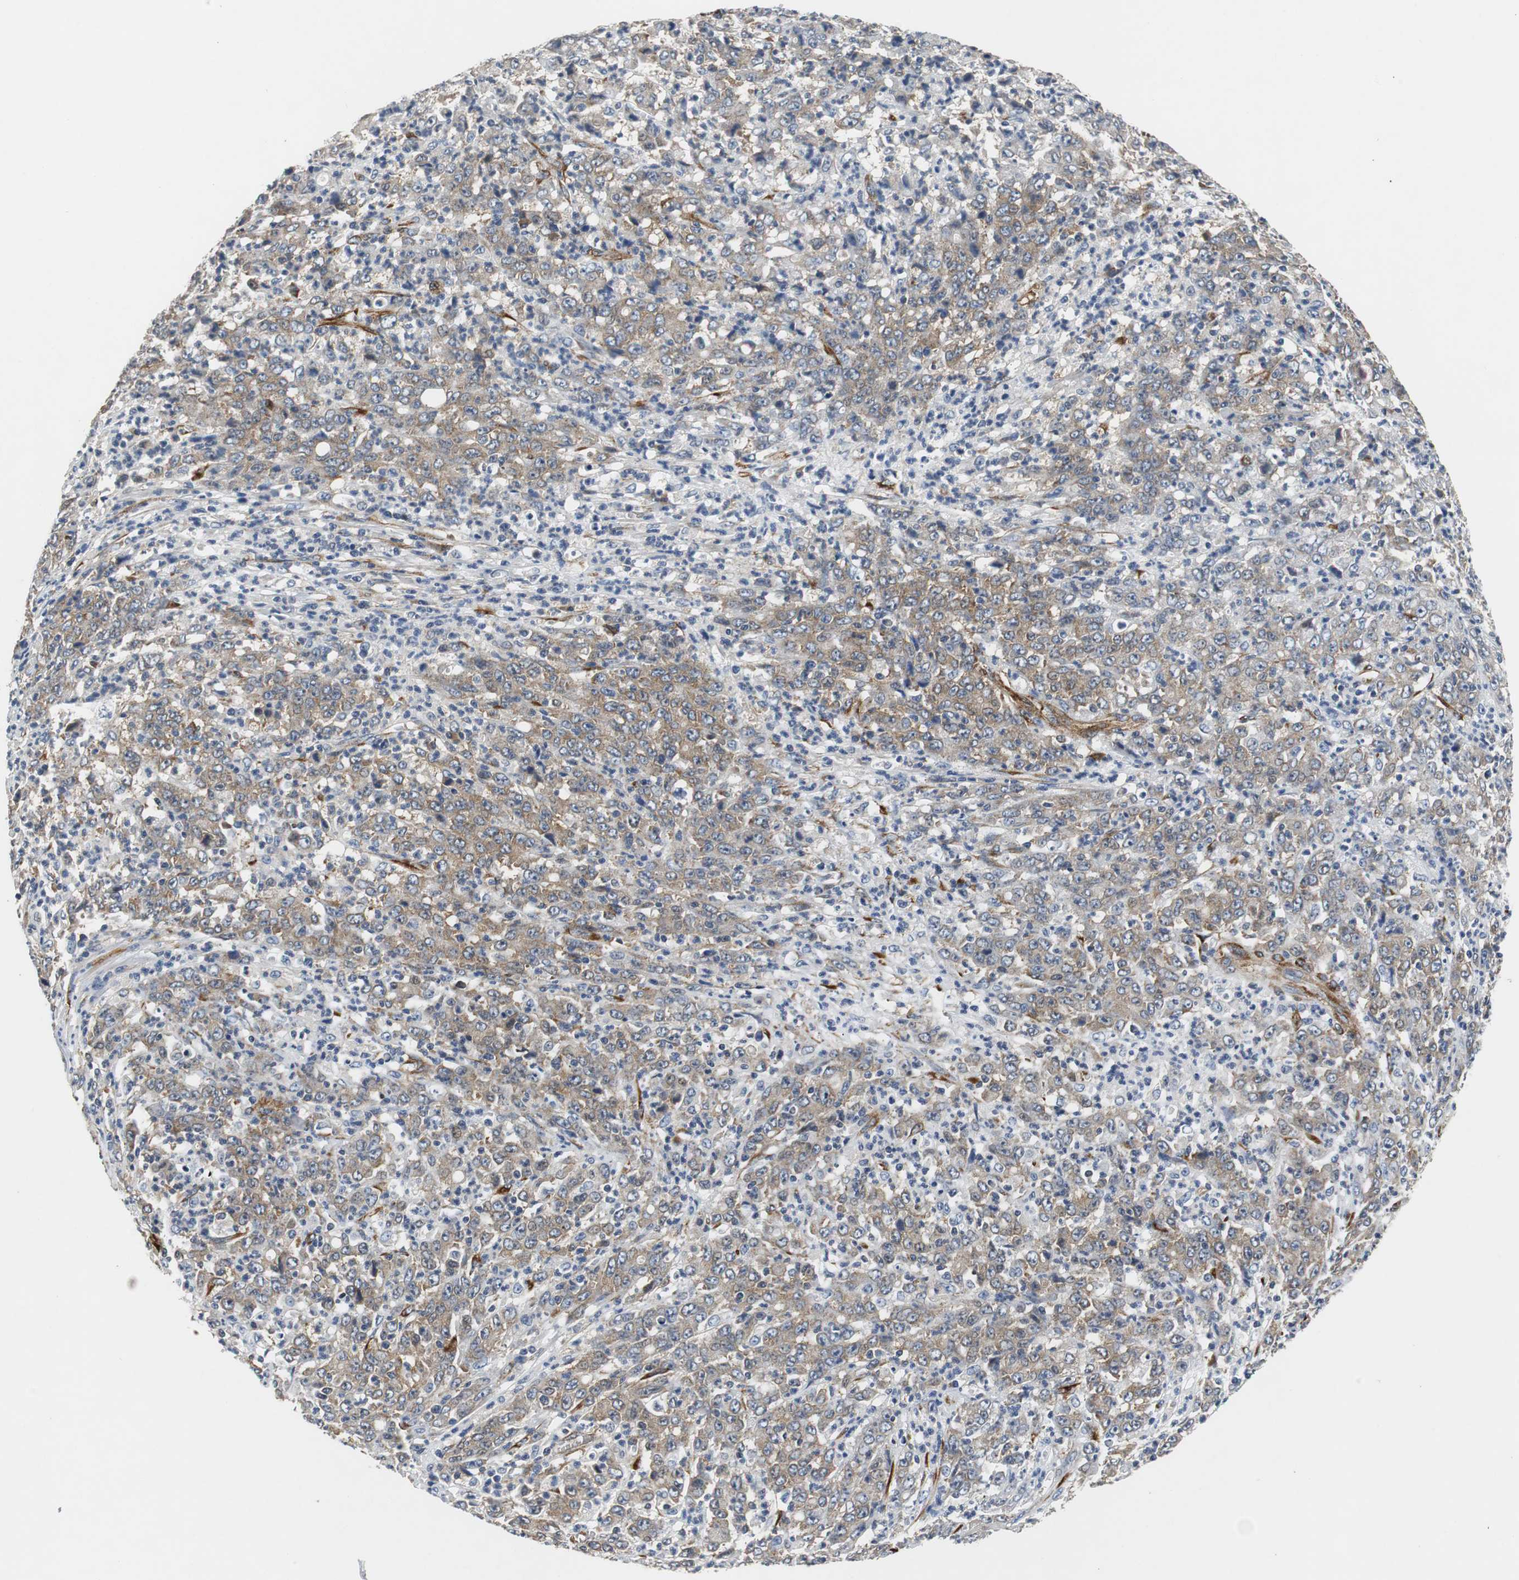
{"staining": {"intensity": "moderate", "quantity": ">75%", "location": "cytoplasmic/membranous"}, "tissue": "stomach cancer", "cell_type": "Tumor cells", "image_type": "cancer", "snomed": [{"axis": "morphology", "description": "Adenocarcinoma, NOS"}, {"axis": "topography", "description": "Stomach, lower"}], "caption": "This photomicrograph displays immunohistochemistry (IHC) staining of adenocarcinoma (stomach), with medium moderate cytoplasmic/membranous expression in about >75% of tumor cells.", "gene": "ISCU", "patient": {"sex": "female", "age": 71}}